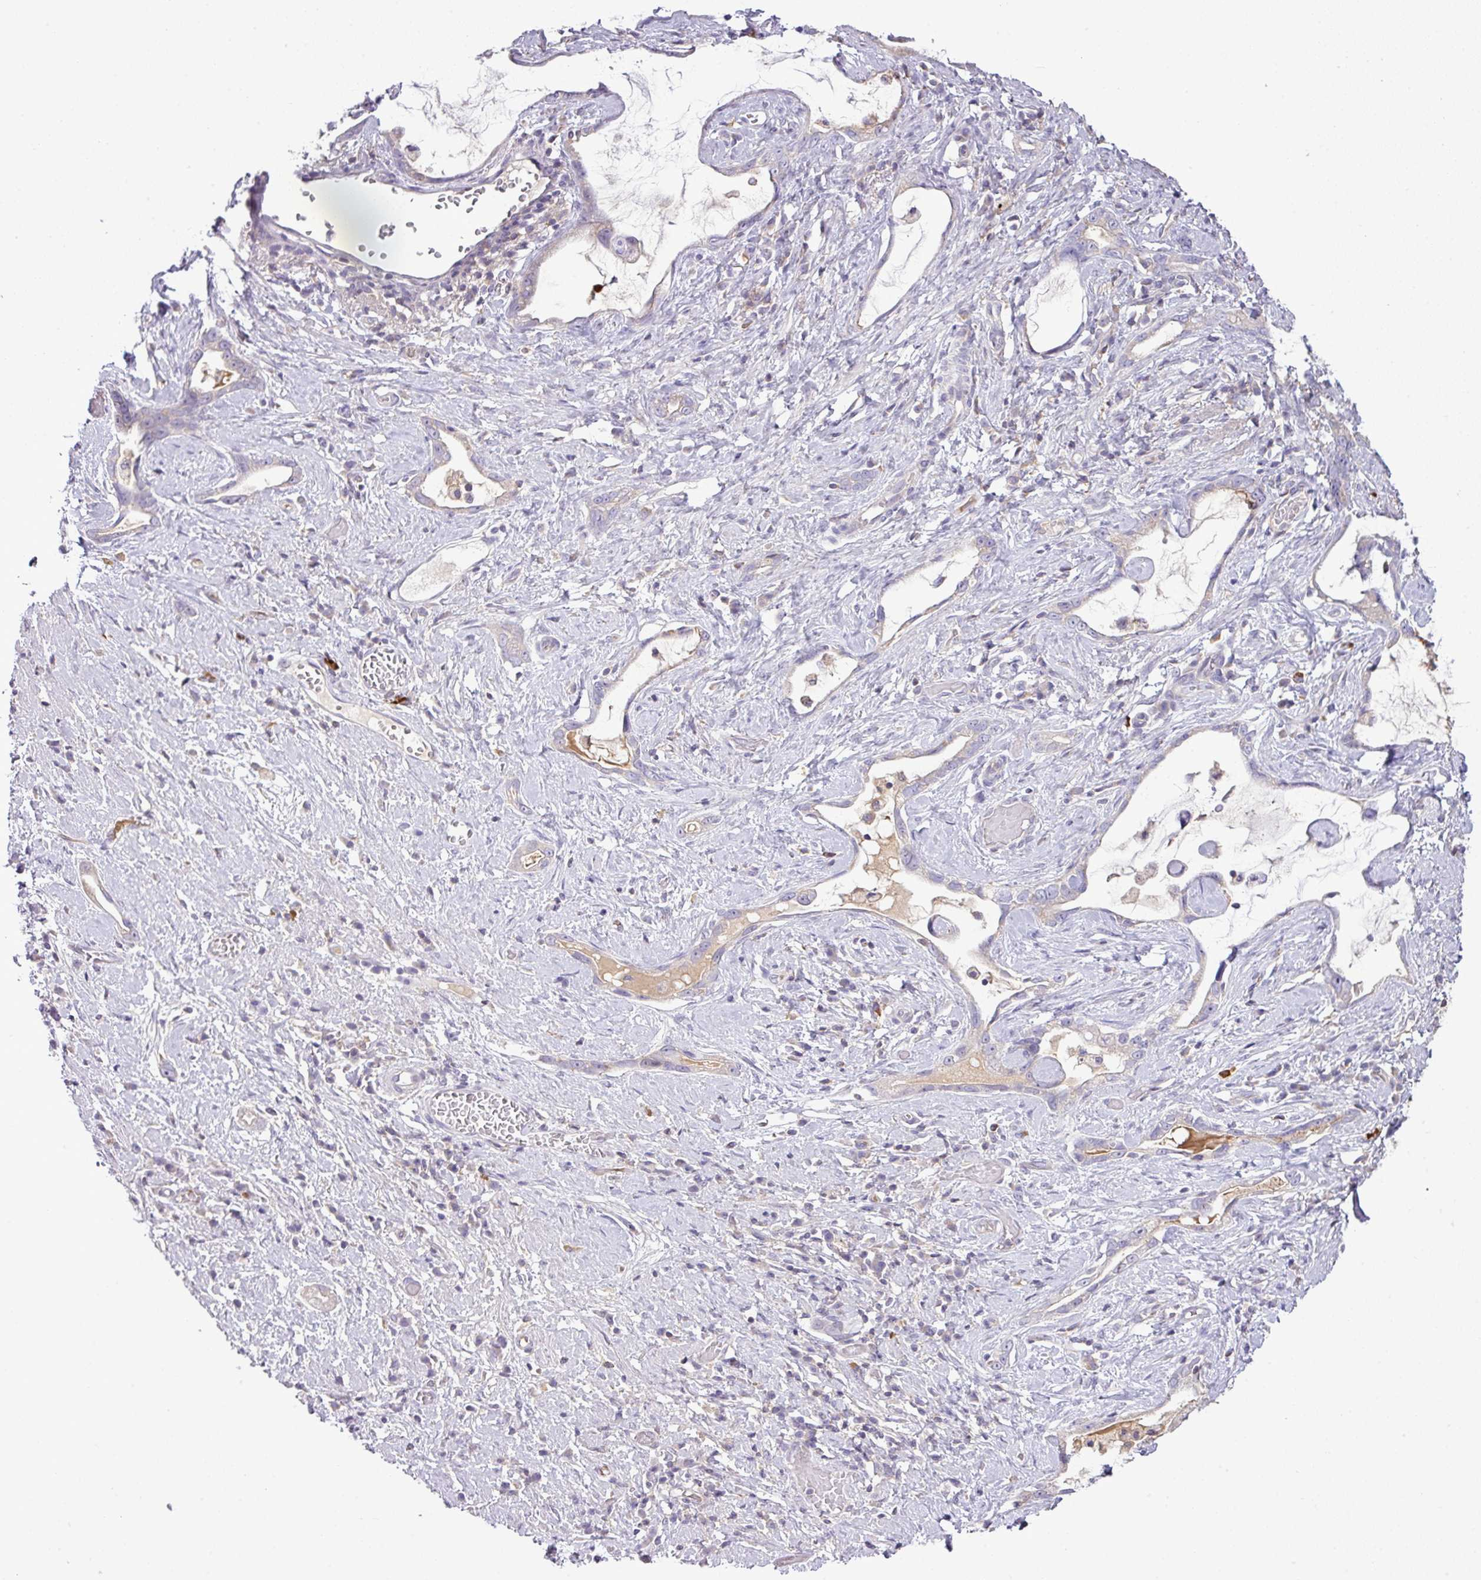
{"staining": {"intensity": "negative", "quantity": "none", "location": "none"}, "tissue": "stomach cancer", "cell_type": "Tumor cells", "image_type": "cancer", "snomed": [{"axis": "morphology", "description": "Adenocarcinoma, NOS"}, {"axis": "topography", "description": "Stomach"}], "caption": "The photomicrograph reveals no significant expression in tumor cells of stomach cancer.", "gene": "STAT5A", "patient": {"sex": "male", "age": 55}}